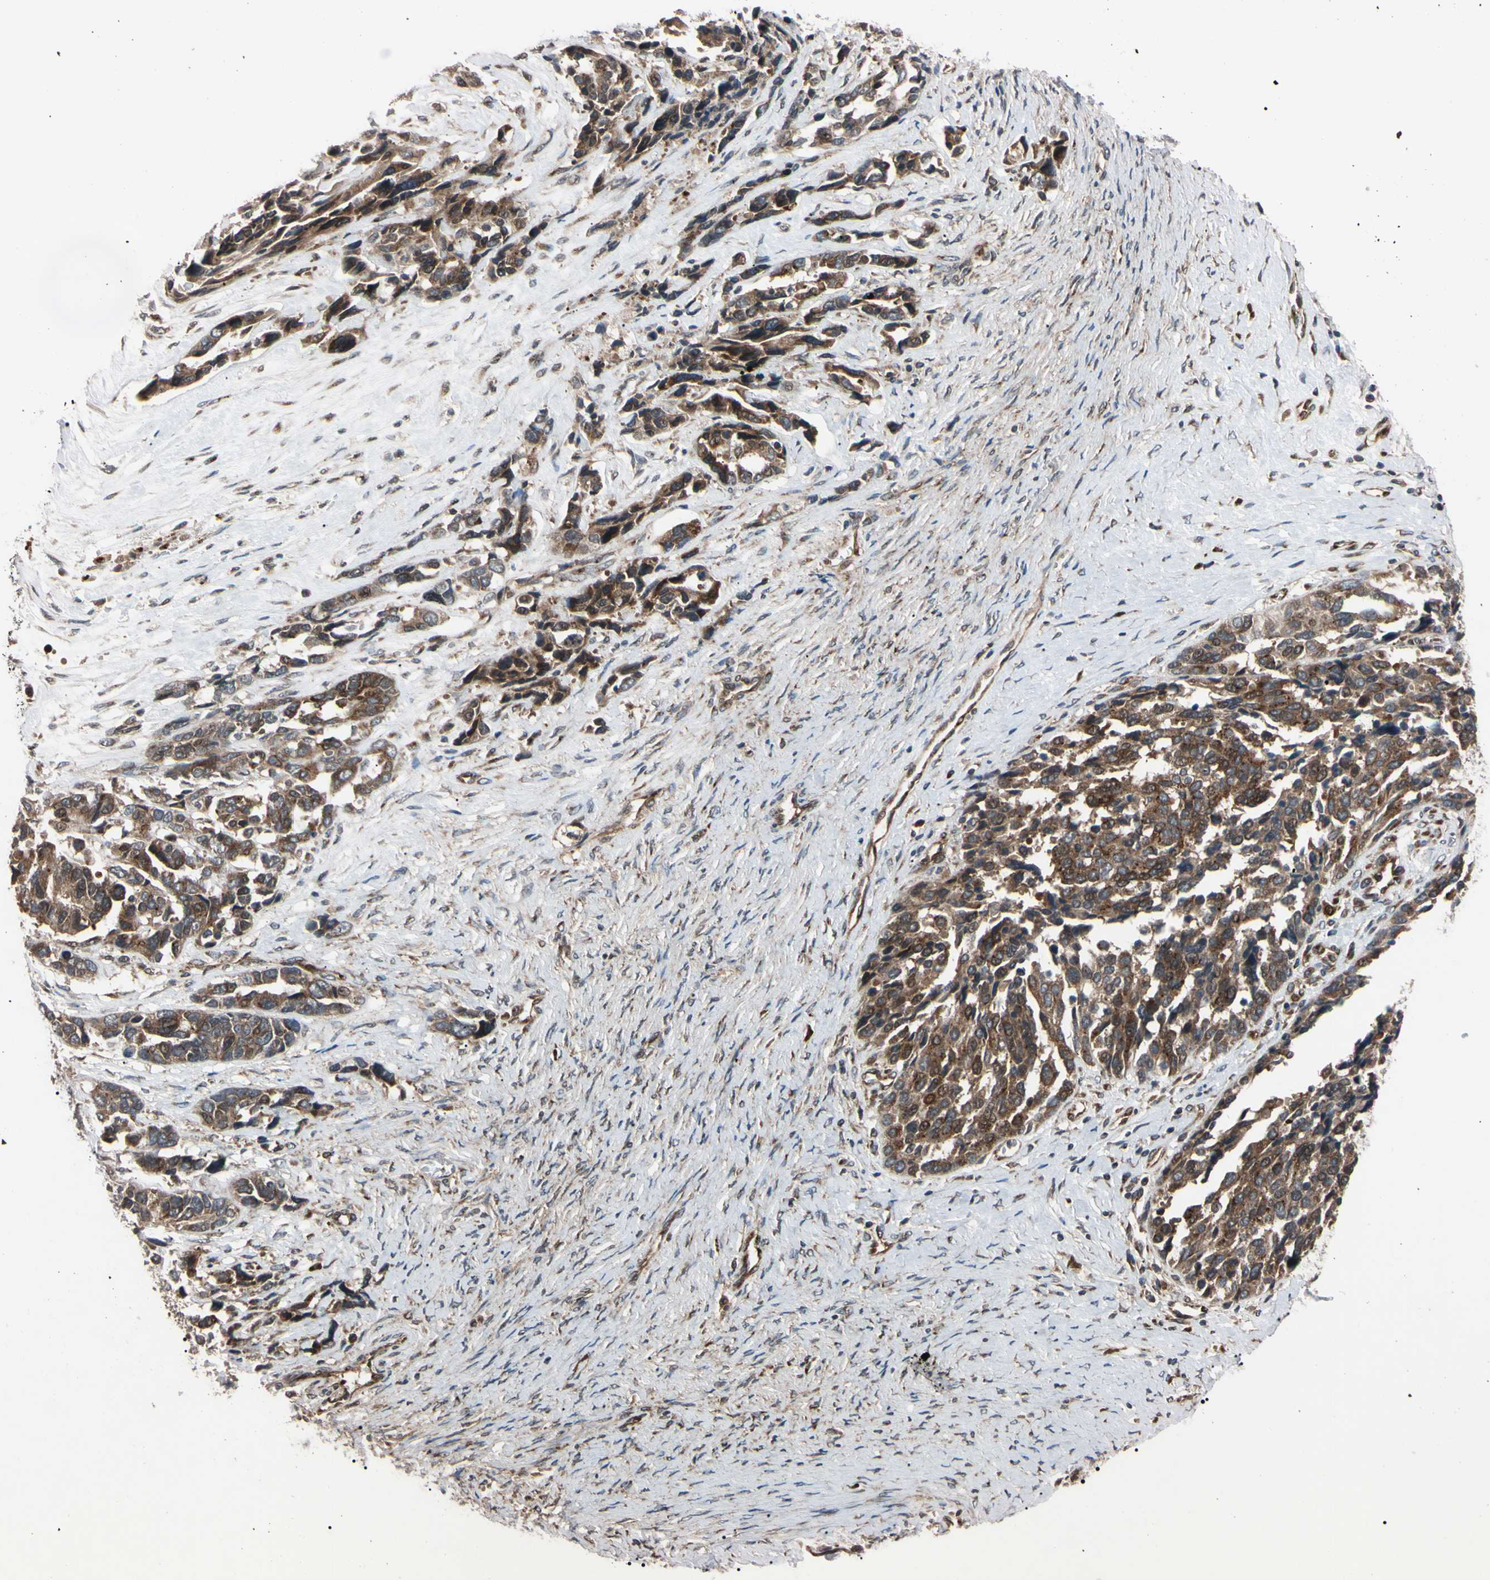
{"staining": {"intensity": "strong", "quantity": ">75%", "location": "cytoplasmic/membranous"}, "tissue": "ovarian cancer", "cell_type": "Tumor cells", "image_type": "cancer", "snomed": [{"axis": "morphology", "description": "Cystadenocarcinoma, serous, NOS"}, {"axis": "topography", "description": "Ovary"}], "caption": "A photomicrograph showing strong cytoplasmic/membranous expression in about >75% of tumor cells in ovarian serous cystadenocarcinoma, as visualized by brown immunohistochemical staining.", "gene": "GUCY1B1", "patient": {"sex": "female", "age": 44}}